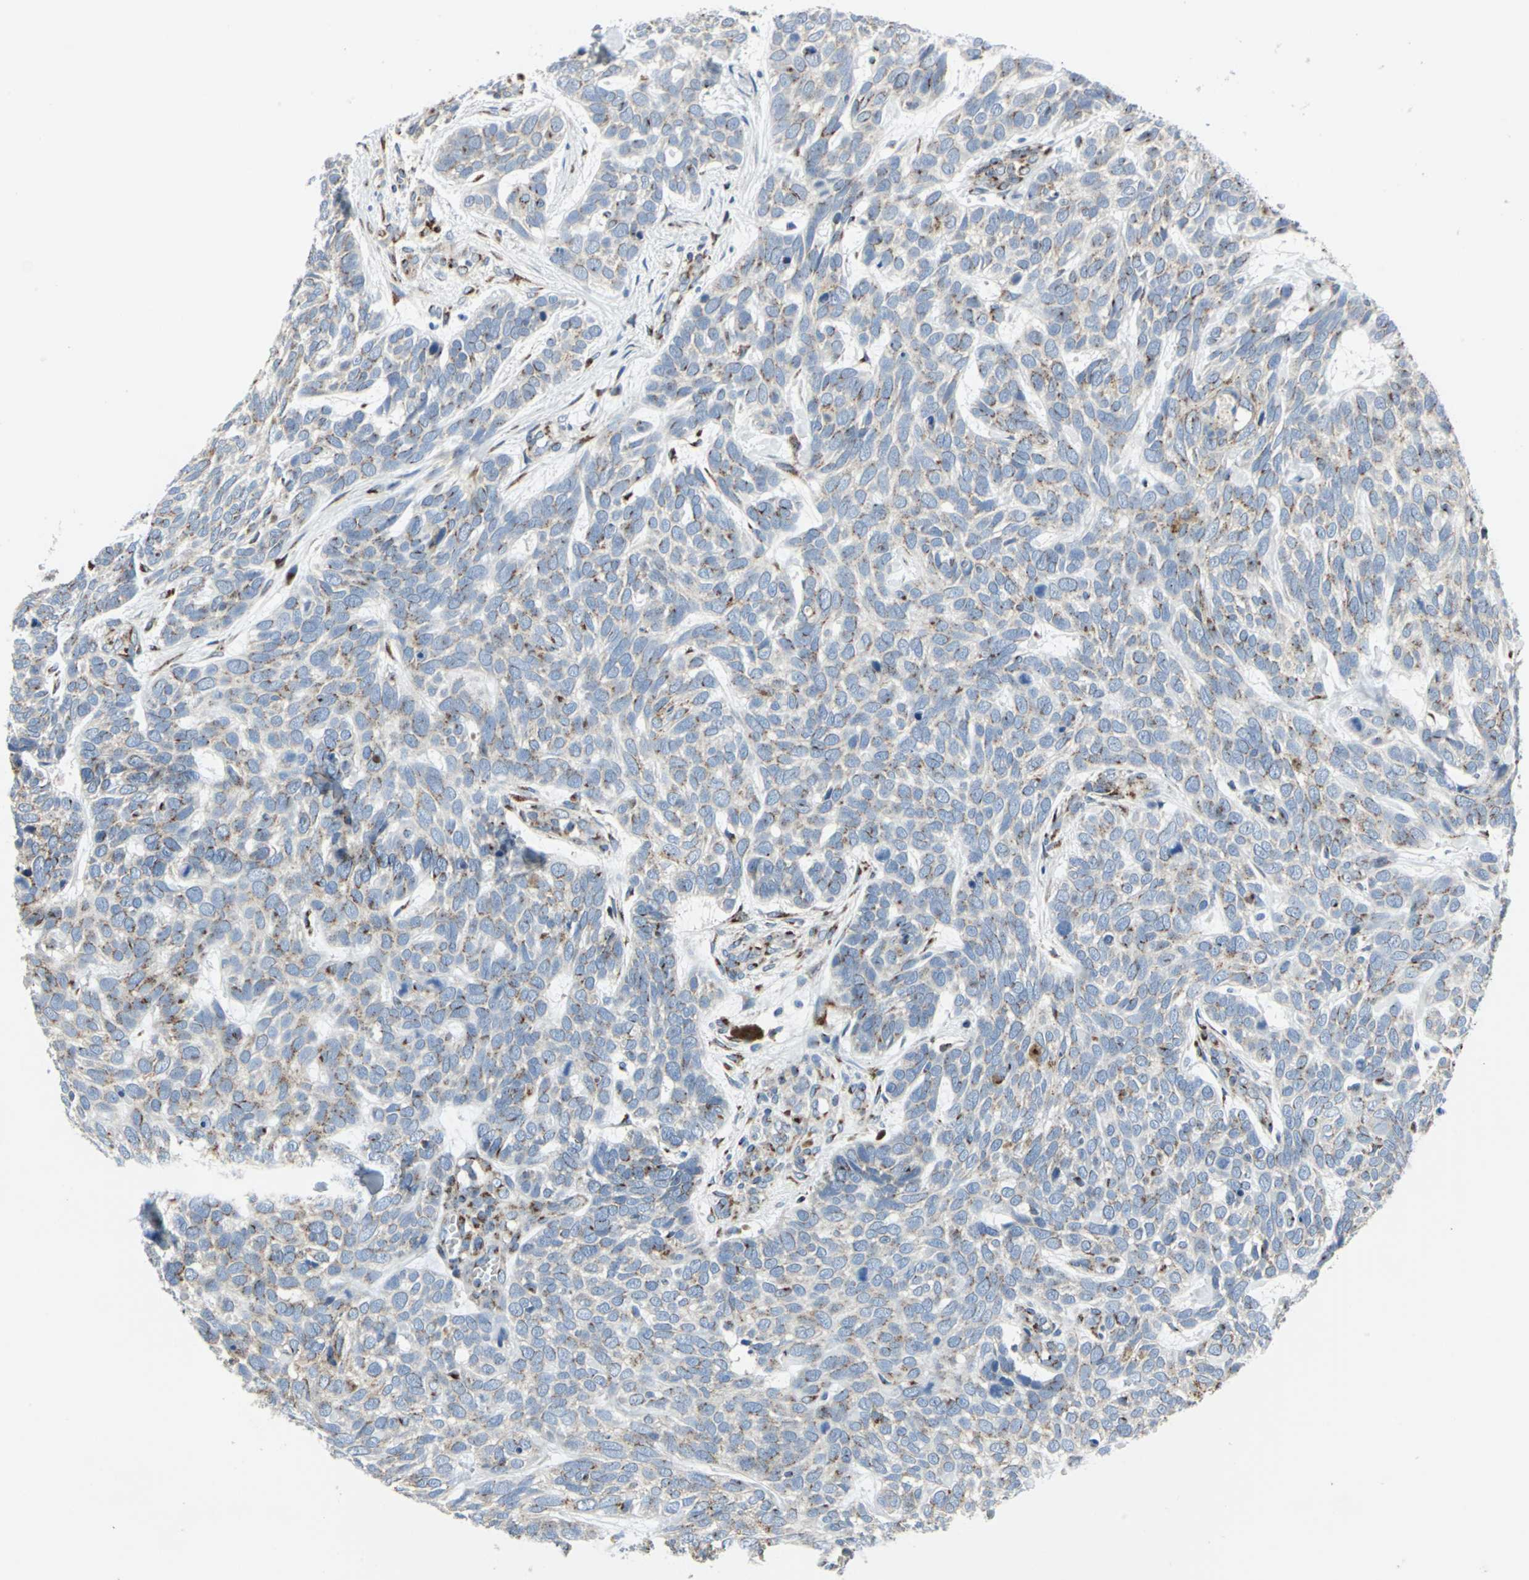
{"staining": {"intensity": "moderate", "quantity": "<25%", "location": "cytoplasmic/membranous"}, "tissue": "skin cancer", "cell_type": "Tumor cells", "image_type": "cancer", "snomed": [{"axis": "morphology", "description": "Basal cell carcinoma"}, {"axis": "topography", "description": "Skin"}], "caption": "A micrograph showing moderate cytoplasmic/membranous staining in about <25% of tumor cells in skin cancer (basal cell carcinoma), as visualized by brown immunohistochemical staining.", "gene": "GPR3", "patient": {"sex": "male", "age": 87}}